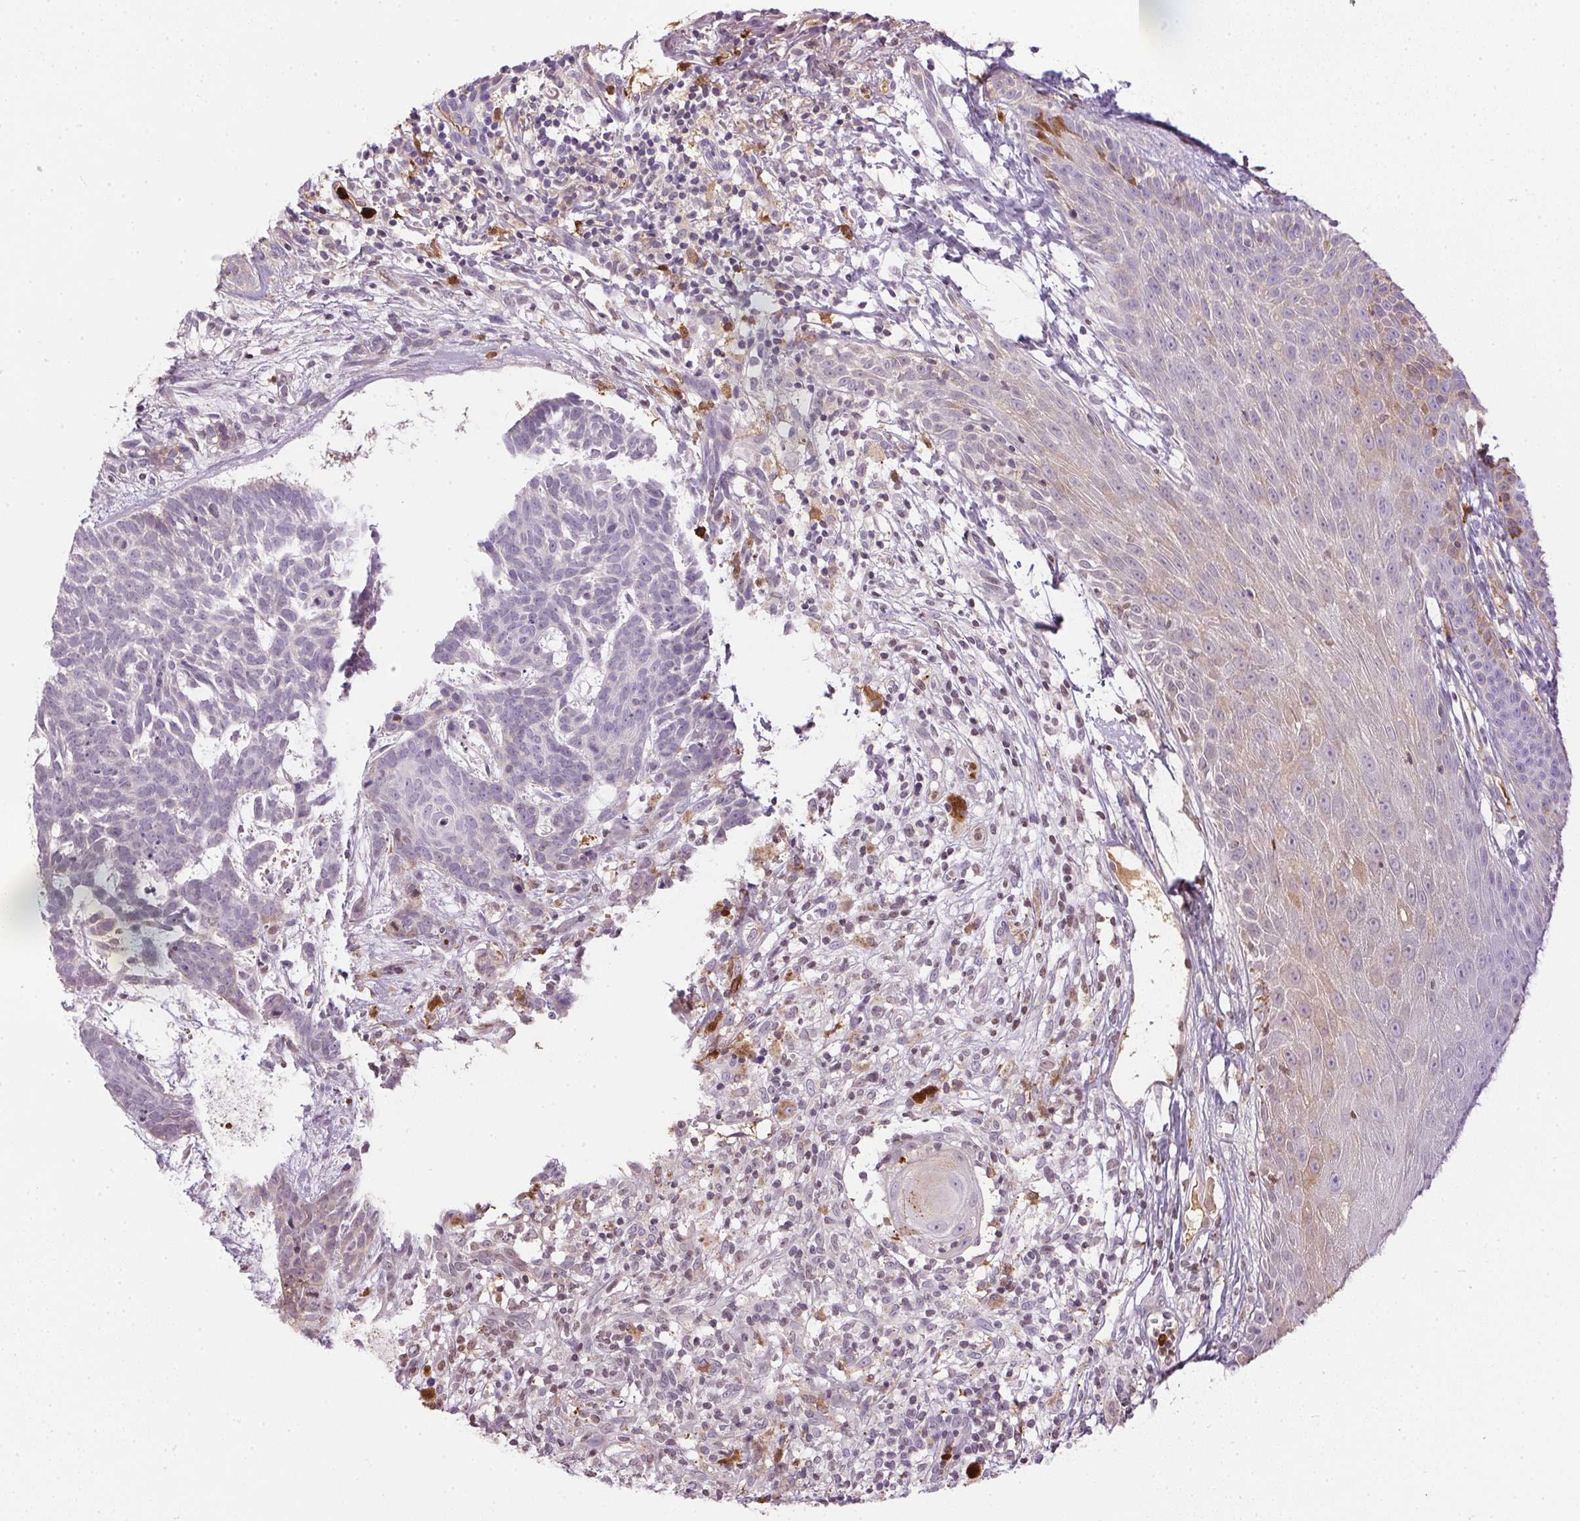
{"staining": {"intensity": "negative", "quantity": "none", "location": "none"}, "tissue": "skin cancer", "cell_type": "Tumor cells", "image_type": "cancer", "snomed": [{"axis": "morphology", "description": "Basal cell carcinoma"}, {"axis": "topography", "description": "Skin"}], "caption": "Tumor cells show no significant protein staining in skin cancer.", "gene": "ORM1", "patient": {"sex": "female", "age": 78}}